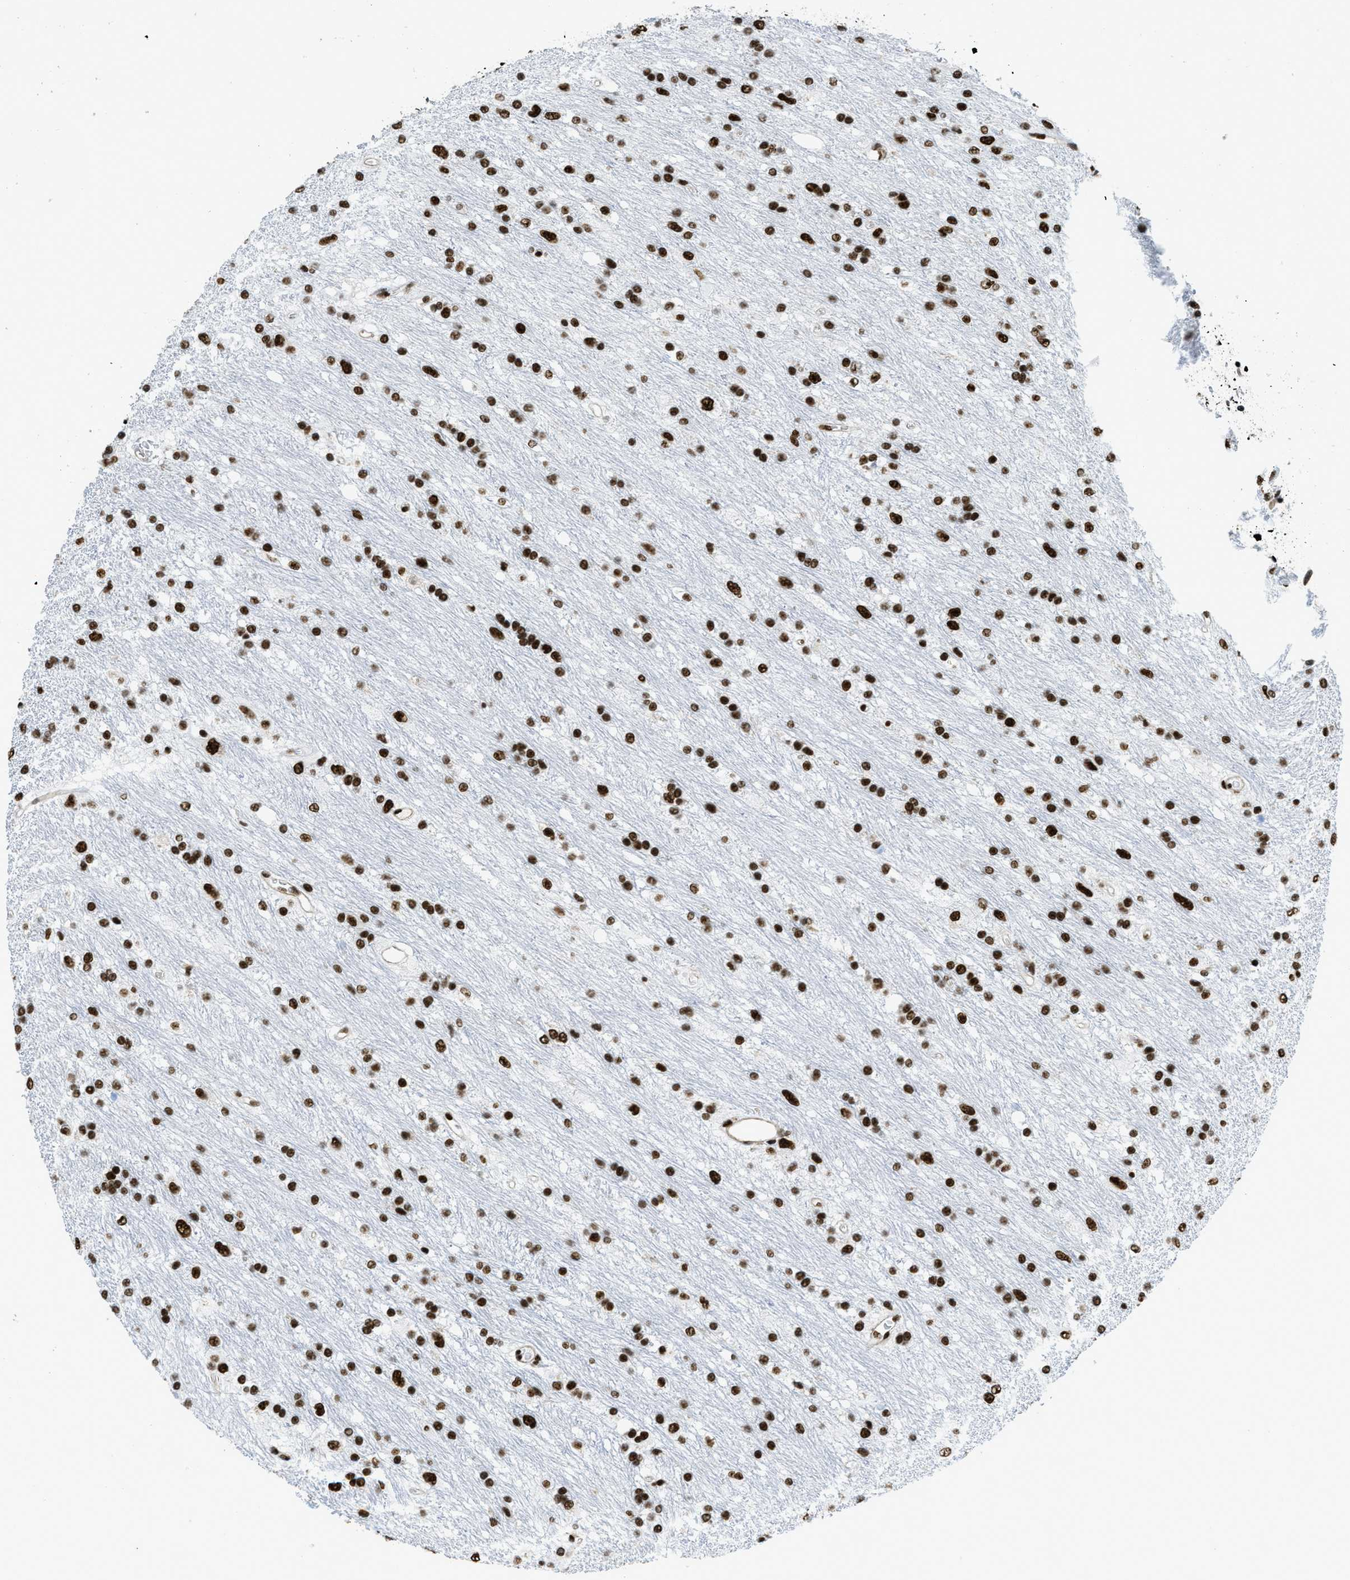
{"staining": {"intensity": "strong", "quantity": ">75%", "location": "nuclear"}, "tissue": "glioma", "cell_type": "Tumor cells", "image_type": "cancer", "snomed": [{"axis": "morphology", "description": "Glioma, malignant, Low grade"}, {"axis": "topography", "description": "Brain"}], "caption": "A micrograph showing strong nuclear positivity in about >75% of tumor cells in glioma, as visualized by brown immunohistochemical staining.", "gene": "ZNF207", "patient": {"sex": "male", "age": 77}}